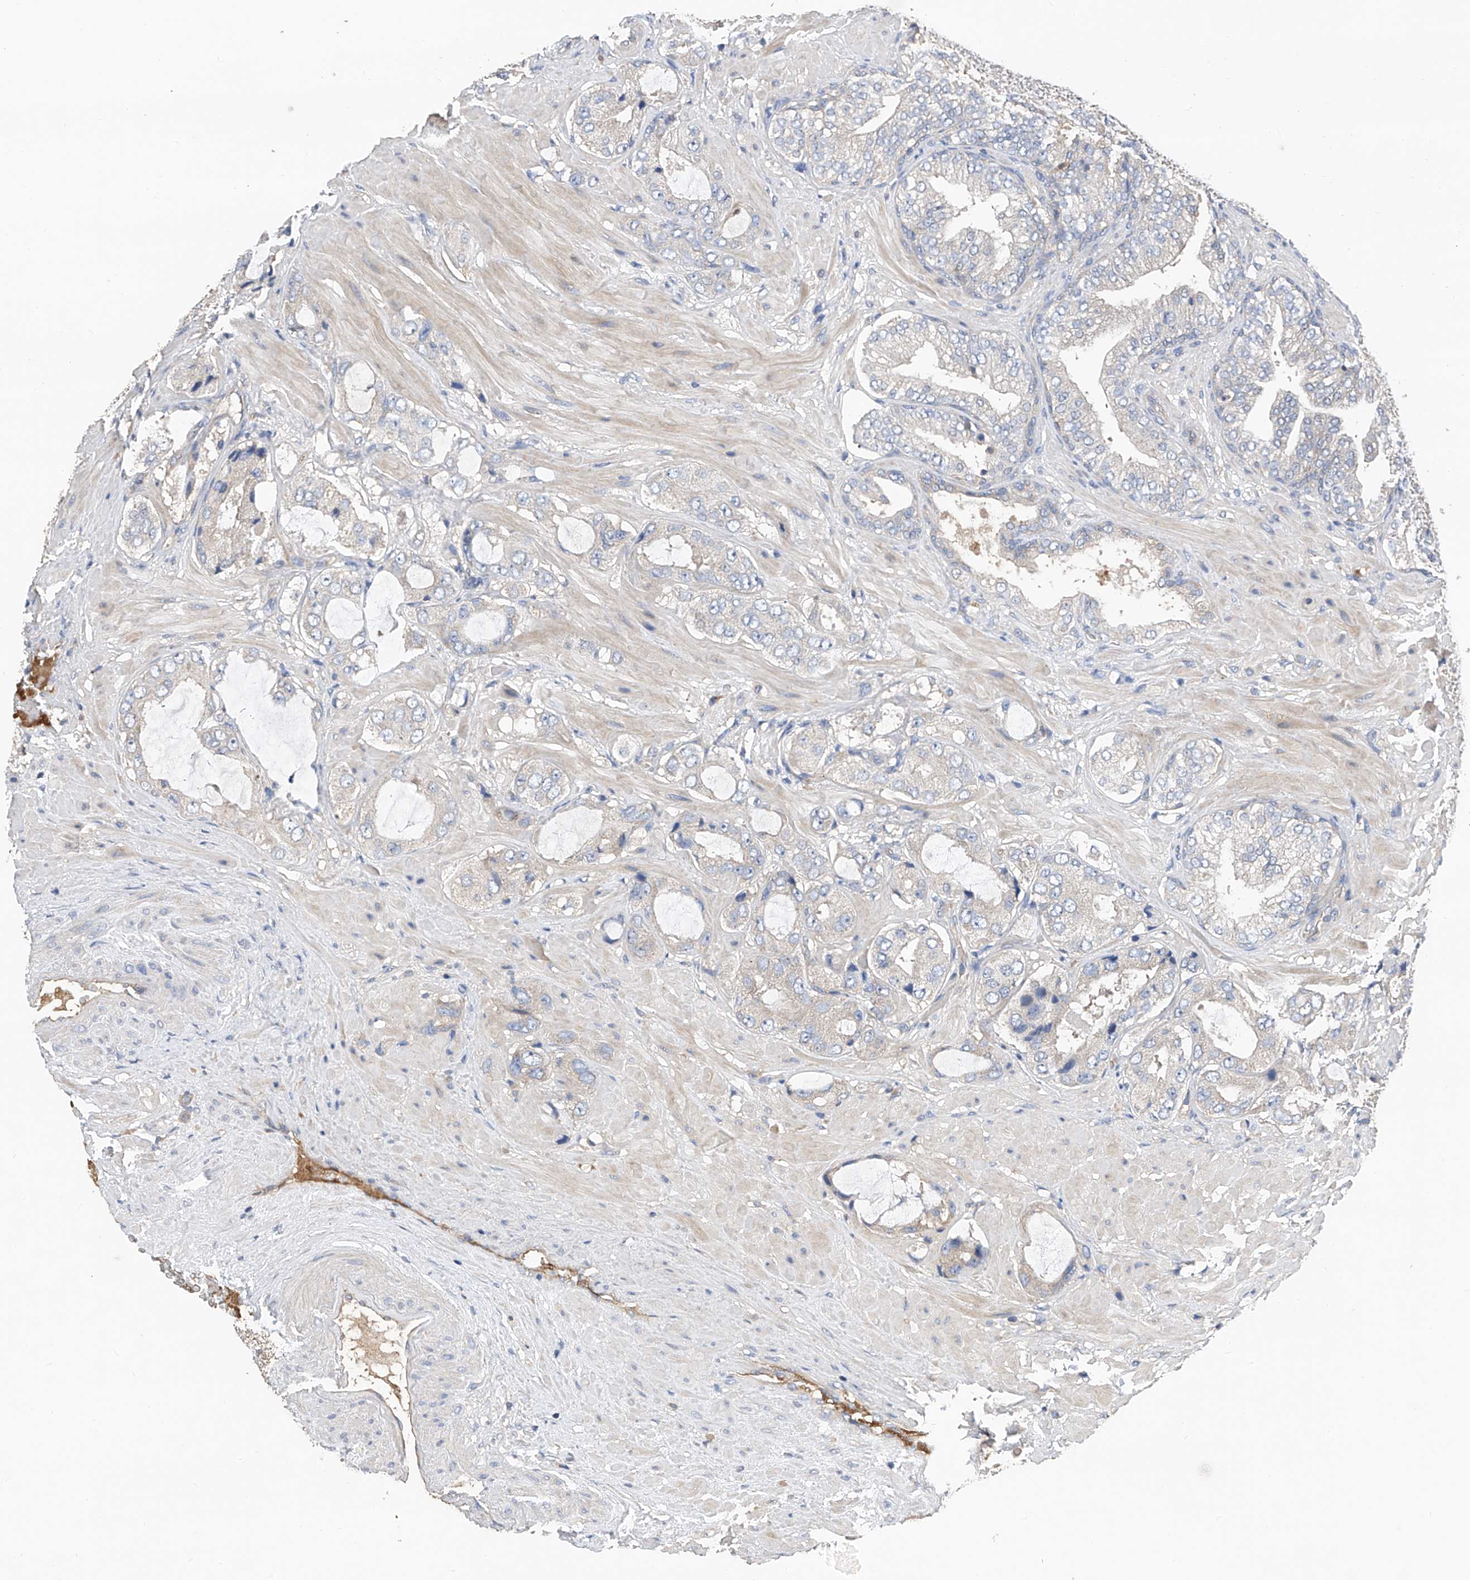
{"staining": {"intensity": "negative", "quantity": "none", "location": "none"}, "tissue": "prostate cancer", "cell_type": "Tumor cells", "image_type": "cancer", "snomed": [{"axis": "morphology", "description": "Adenocarcinoma, High grade"}, {"axis": "topography", "description": "Prostate"}], "caption": "Immunohistochemical staining of human prostate adenocarcinoma (high-grade) demonstrates no significant positivity in tumor cells.", "gene": "PTK2", "patient": {"sex": "male", "age": 59}}